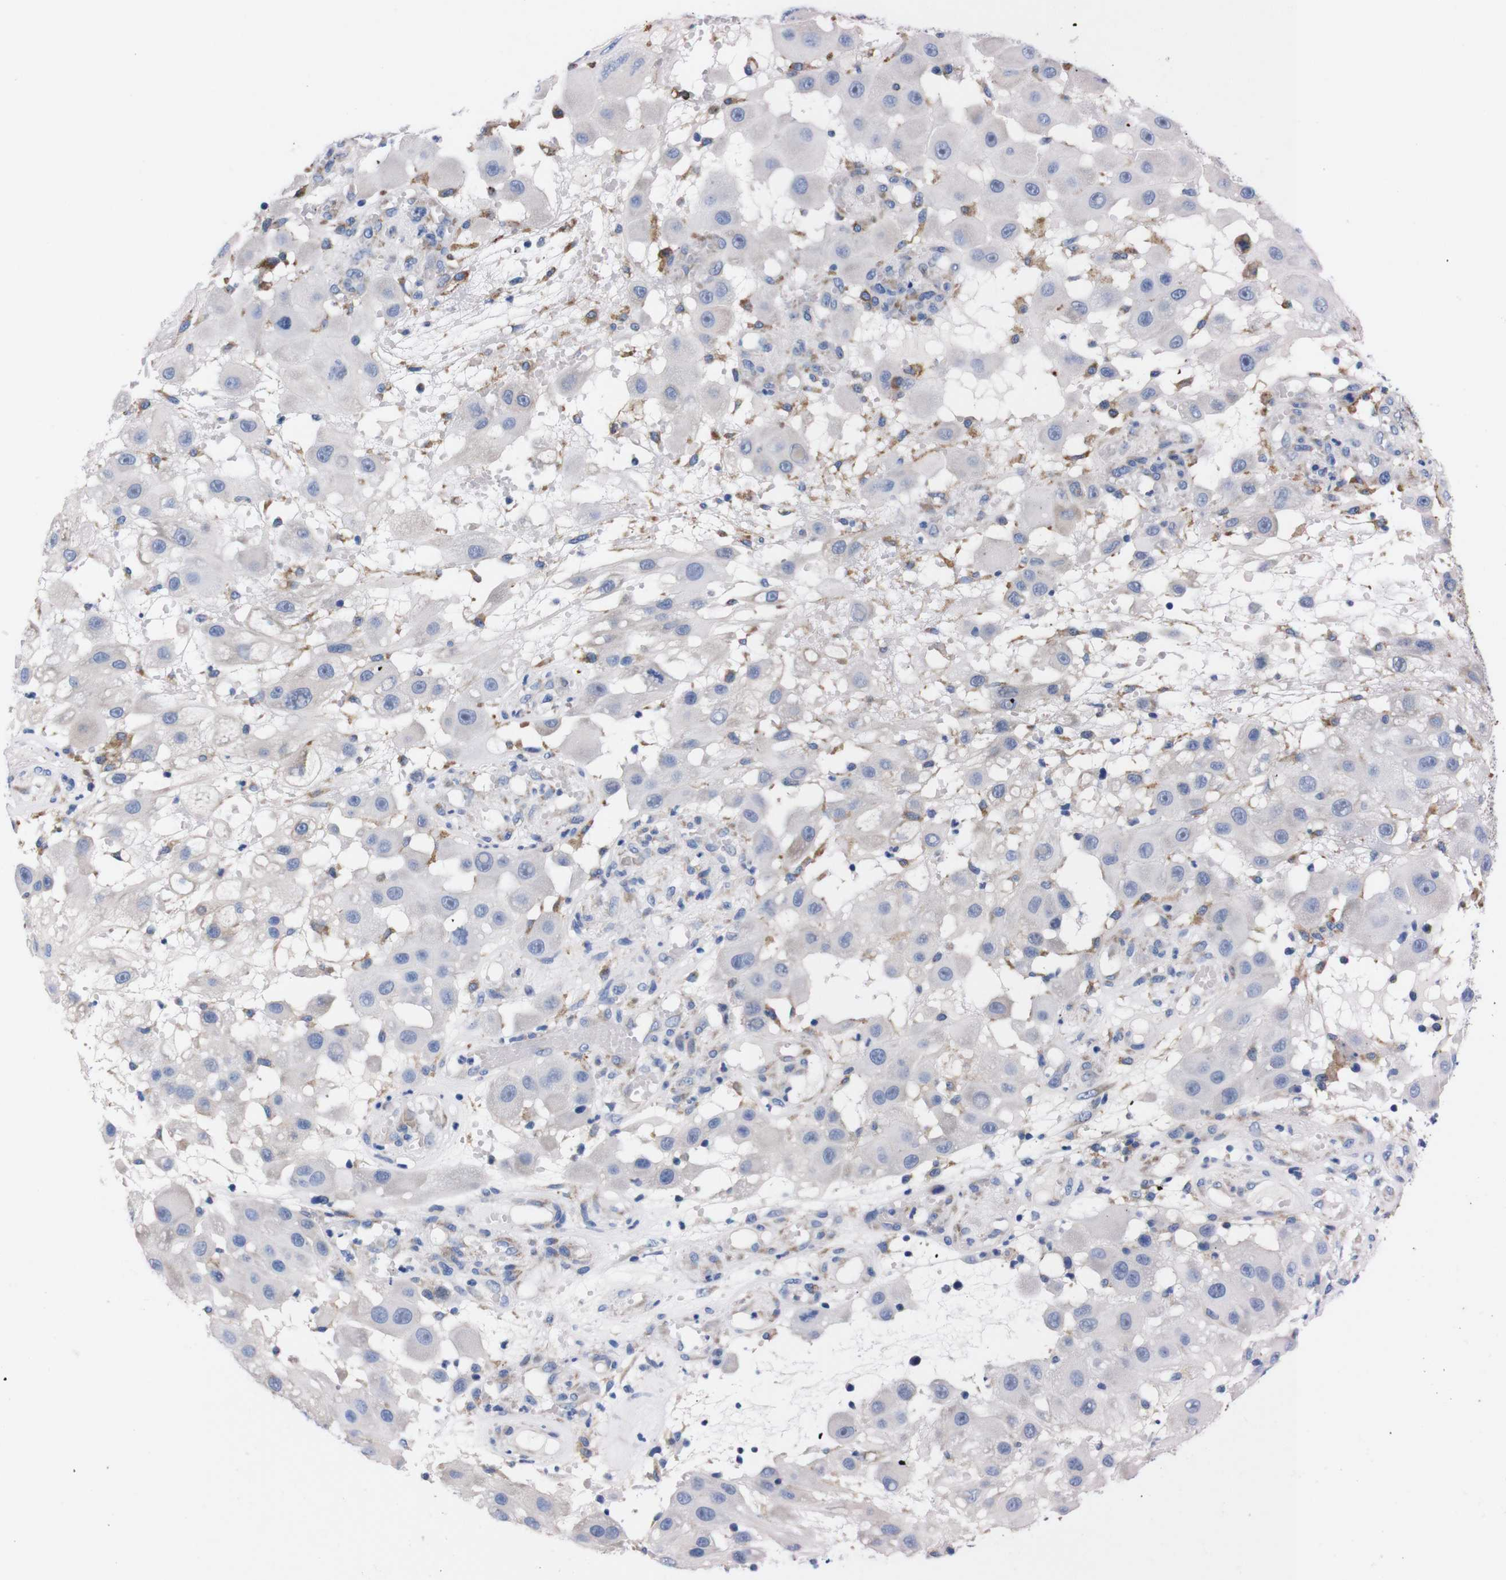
{"staining": {"intensity": "negative", "quantity": "none", "location": "none"}, "tissue": "melanoma", "cell_type": "Tumor cells", "image_type": "cancer", "snomed": [{"axis": "morphology", "description": "Malignant melanoma, NOS"}, {"axis": "topography", "description": "Skin"}], "caption": "Image shows no significant protein expression in tumor cells of melanoma. (DAB (3,3'-diaminobenzidine) IHC with hematoxylin counter stain).", "gene": "NEBL", "patient": {"sex": "female", "age": 81}}